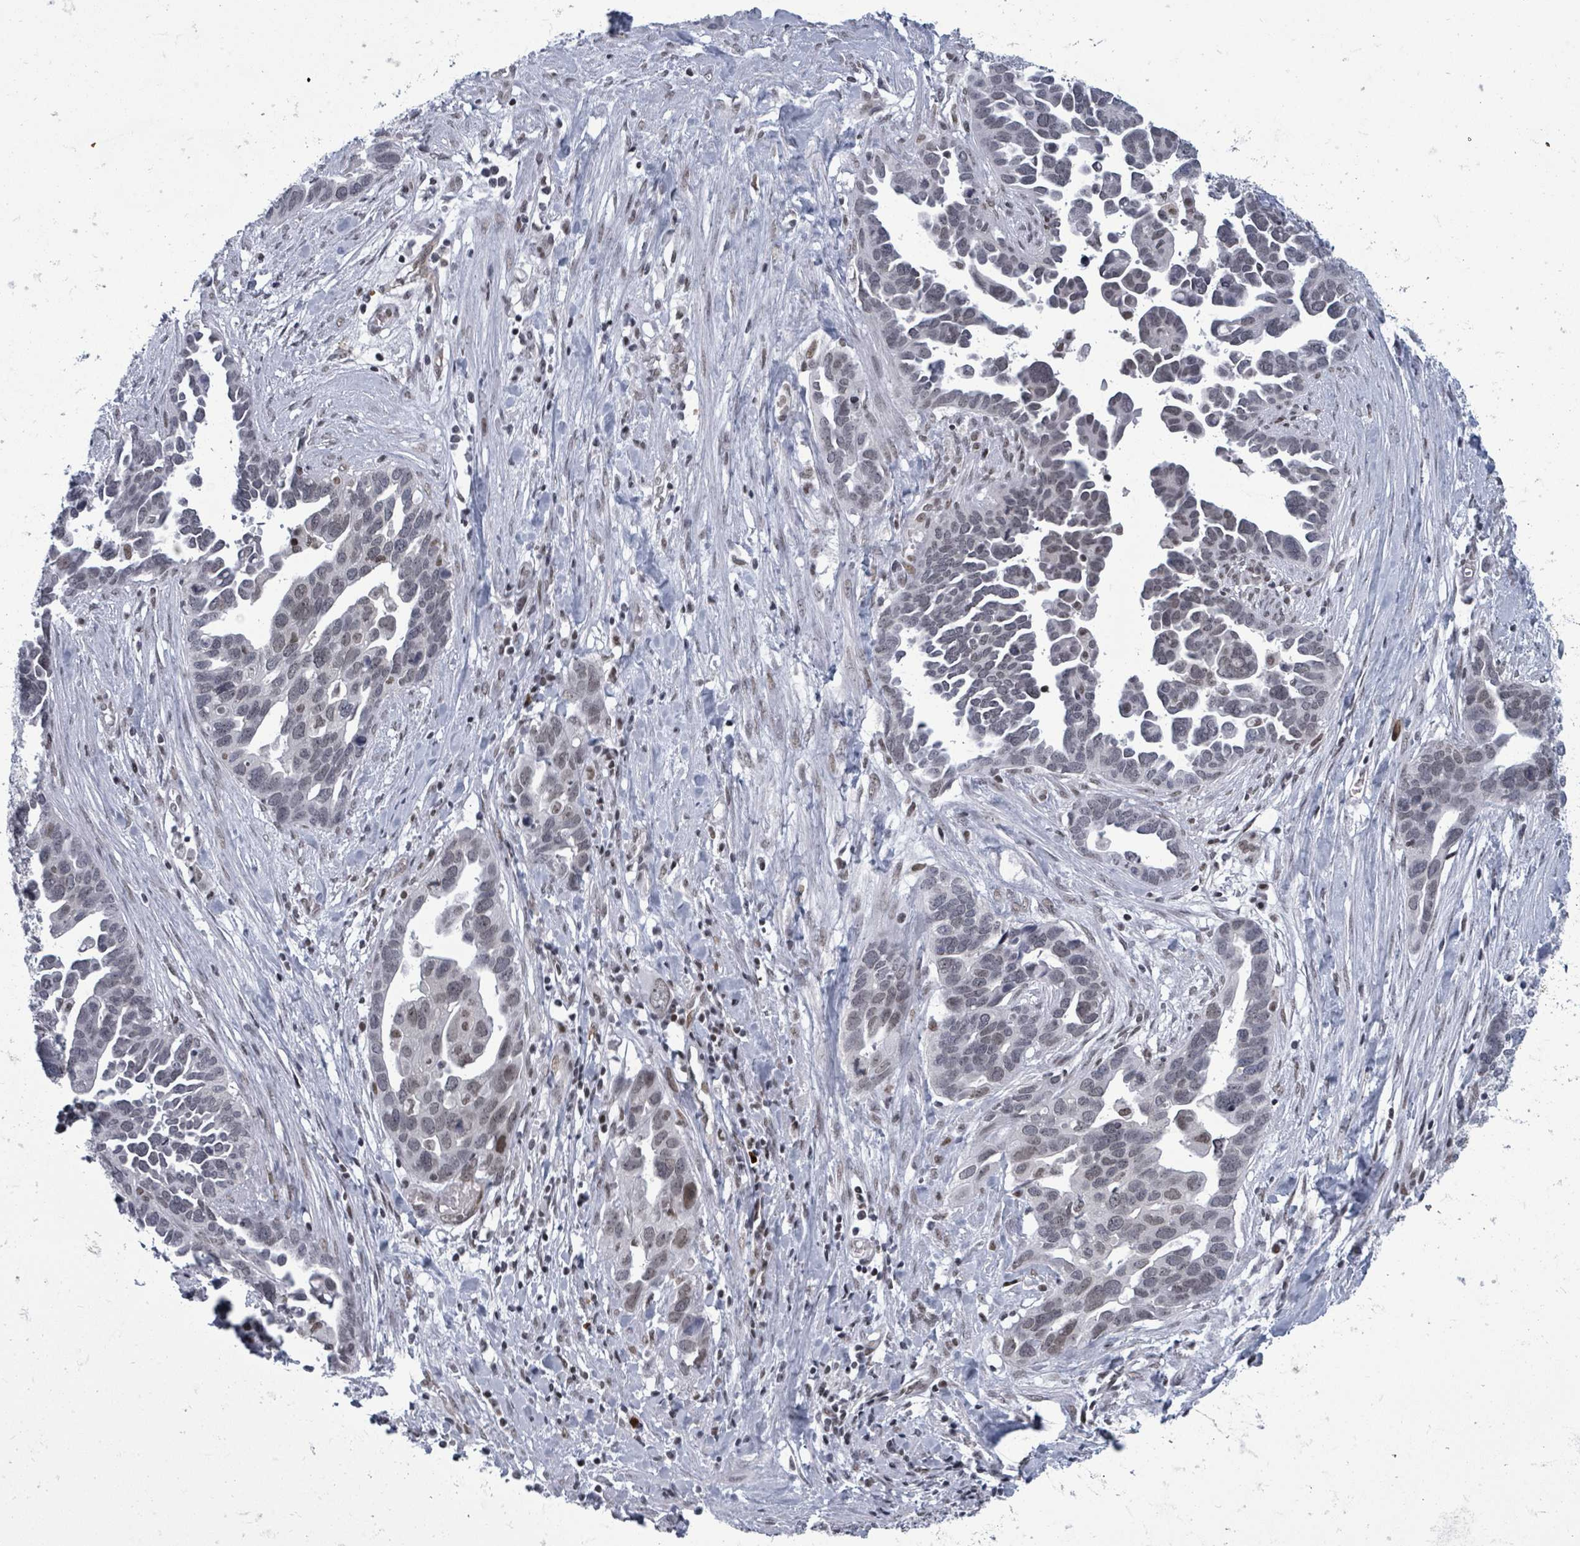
{"staining": {"intensity": "negative", "quantity": "none", "location": "none"}, "tissue": "ovarian cancer", "cell_type": "Tumor cells", "image_type": "cancer", "snomed": [{"axis": "morphology", "description": "Cystadenocarcinoma, serous, NOS"}, {"axis": "topography", "description": "Ovary"}], "caption": "This photomicrograph is of ovarian serous cystadenocarcinoma stained with immunohistochemistry to label a protein in brown with the nuclei are counter-stained blue. There is no expression in tumor cells.", "gene": "ERCC5", "patient": {"sex": "female", "age": 54}}